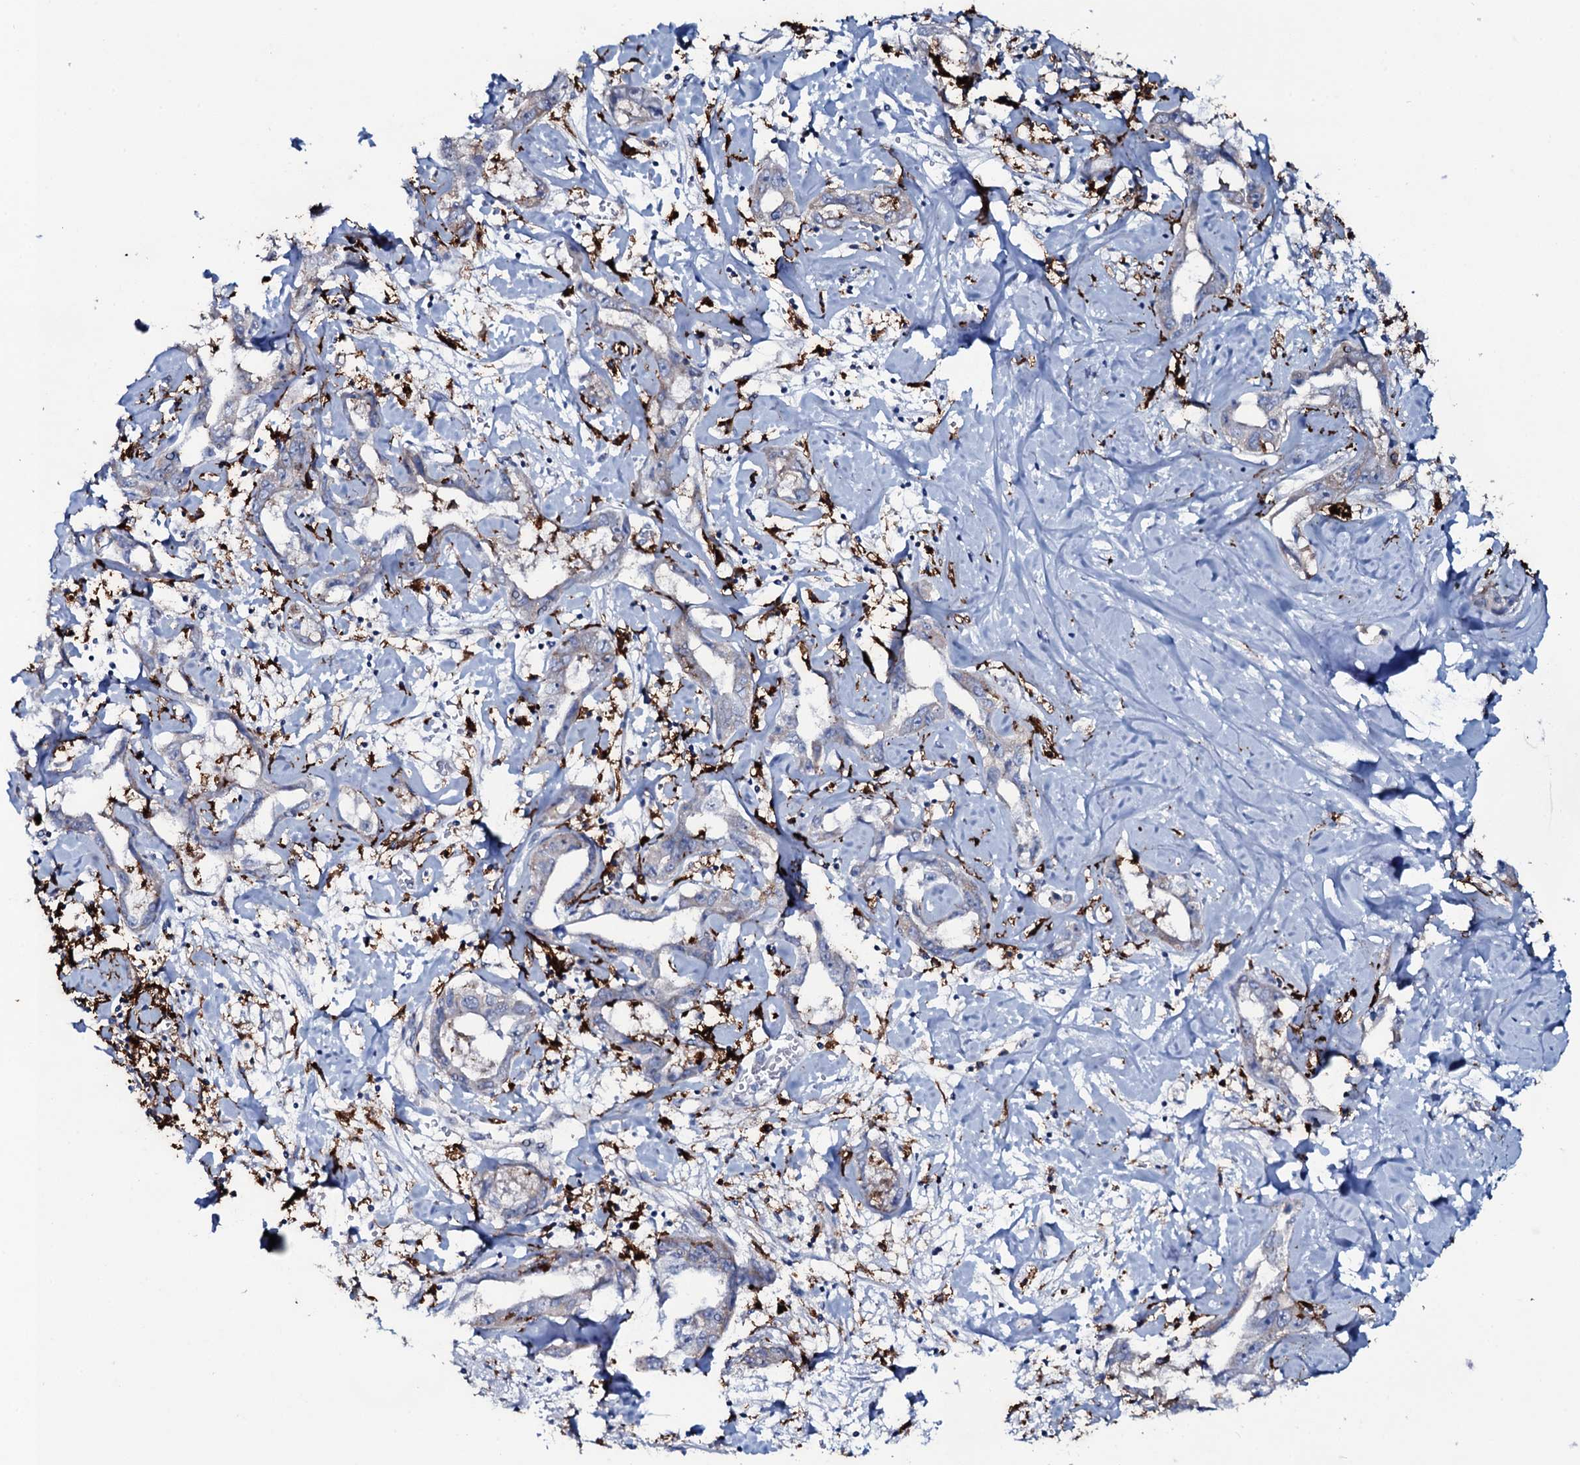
{"staining": {"intensity": "negative", "quantity": "none", "location": "none"}, "tissue": "liver cancer", "cell_type": "Tumor cells", "image_type": "cancer", "snomed": [{"axis": "morphology", "description": "Cholangiocarcinoma"}, {"axis": "topography", "description": "Liver"}], "caption": "A photomicrograph of human liver cholangiocarcinoma is negative for staining in tumor cells.", "gene": "OSBPL2", "patient": {"sex": "male", "age": 59}}